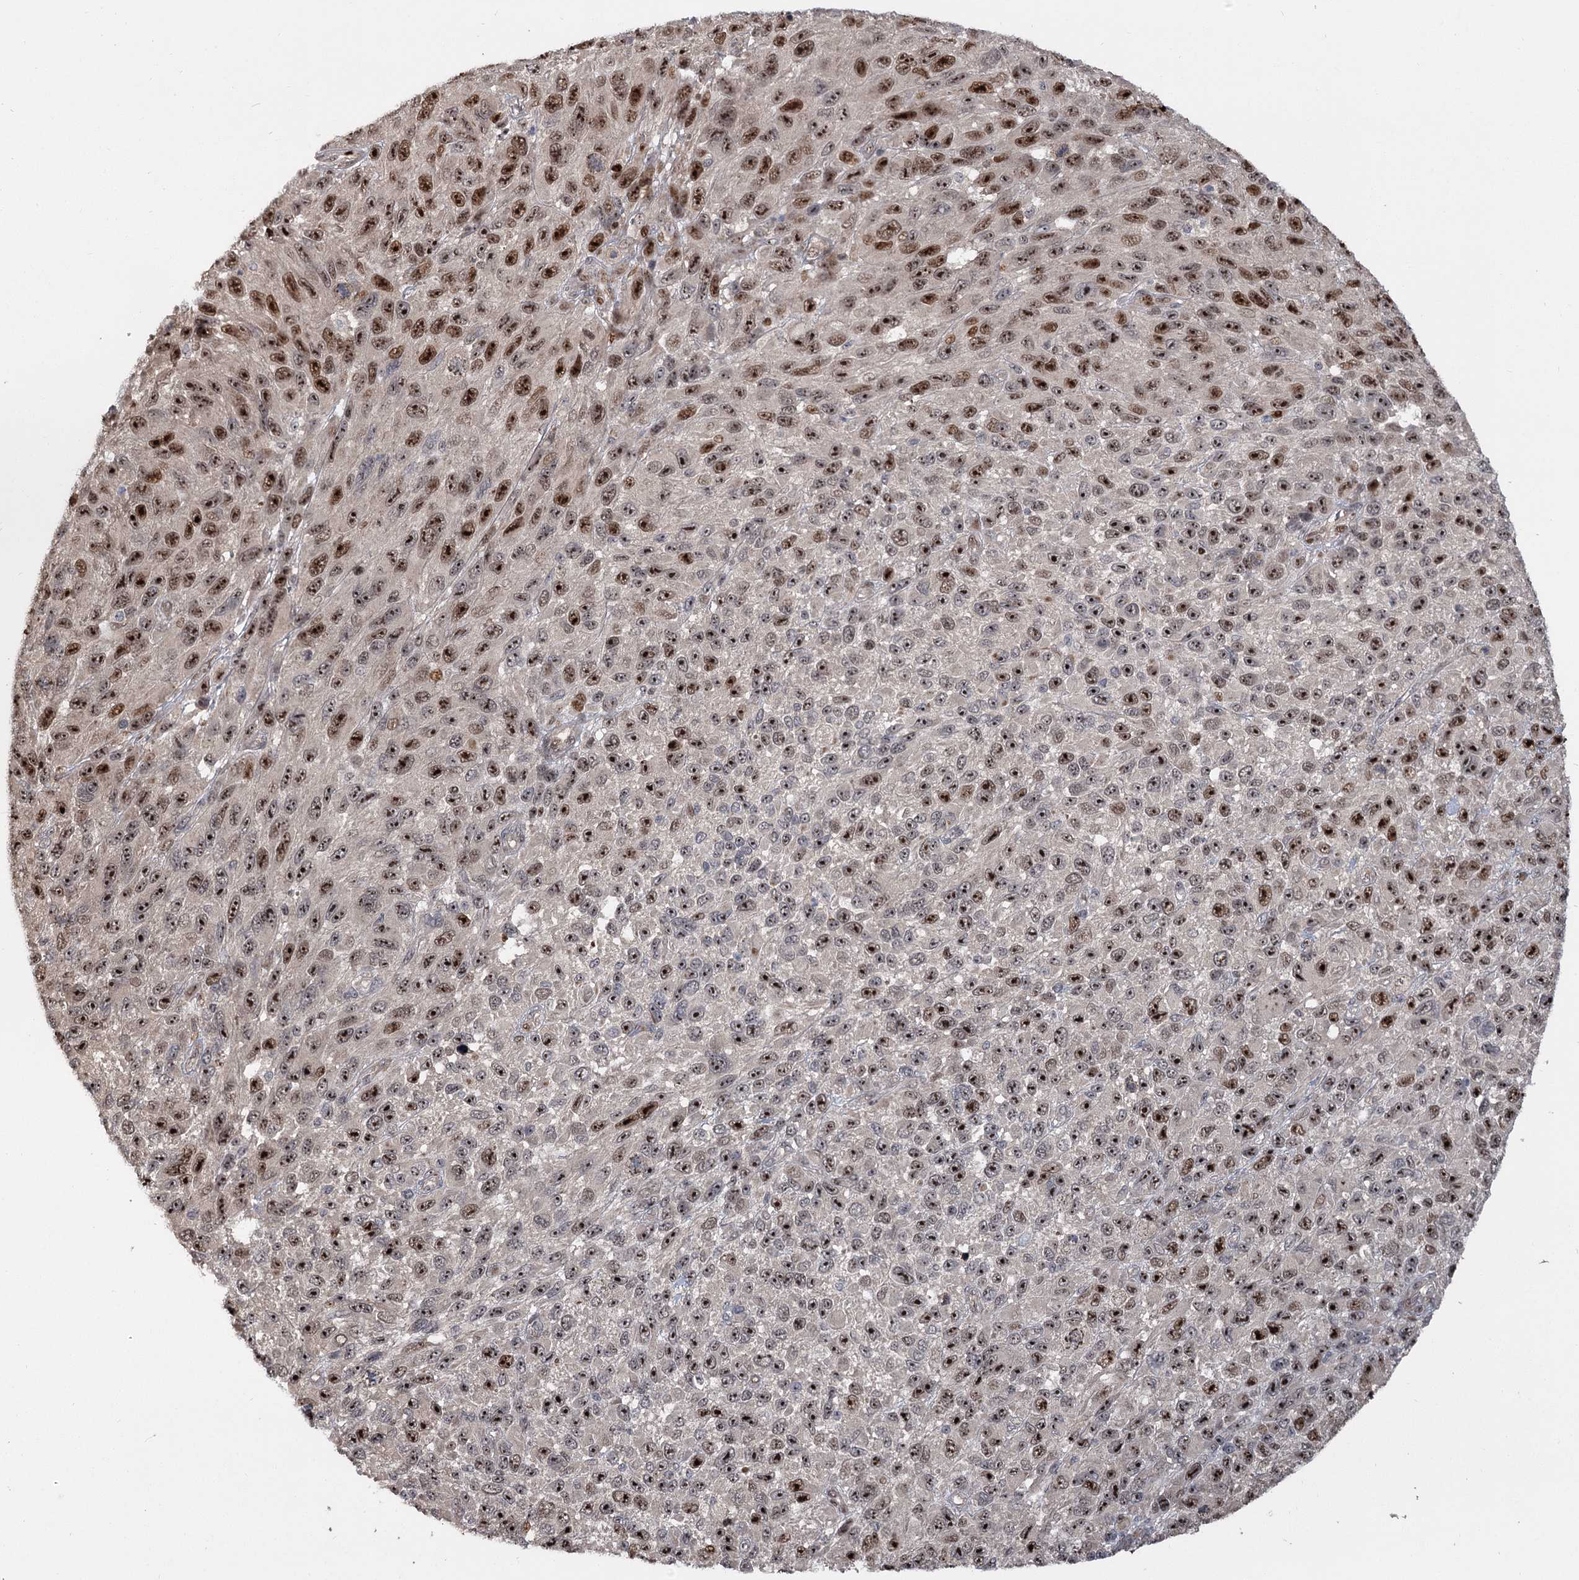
{"staining": {"intensity": "strong", "quantity": "25%-75%", "location": "nuclear"}, "tissue": "melanoma", "cell_type": "Tumor cells", "image_type": "cancer", "snomed": [{"axis": "morphology", "description": "Malignant melanoma, NOS"}, {"axis": "topography", "description": "Skin"}], "caption": "Malignant melanoma stained for a protein displays strong nuclear positivity in tumor cells.", "gene": "PIK3C2A", "patient": {"sex": "female", "age": 96}}